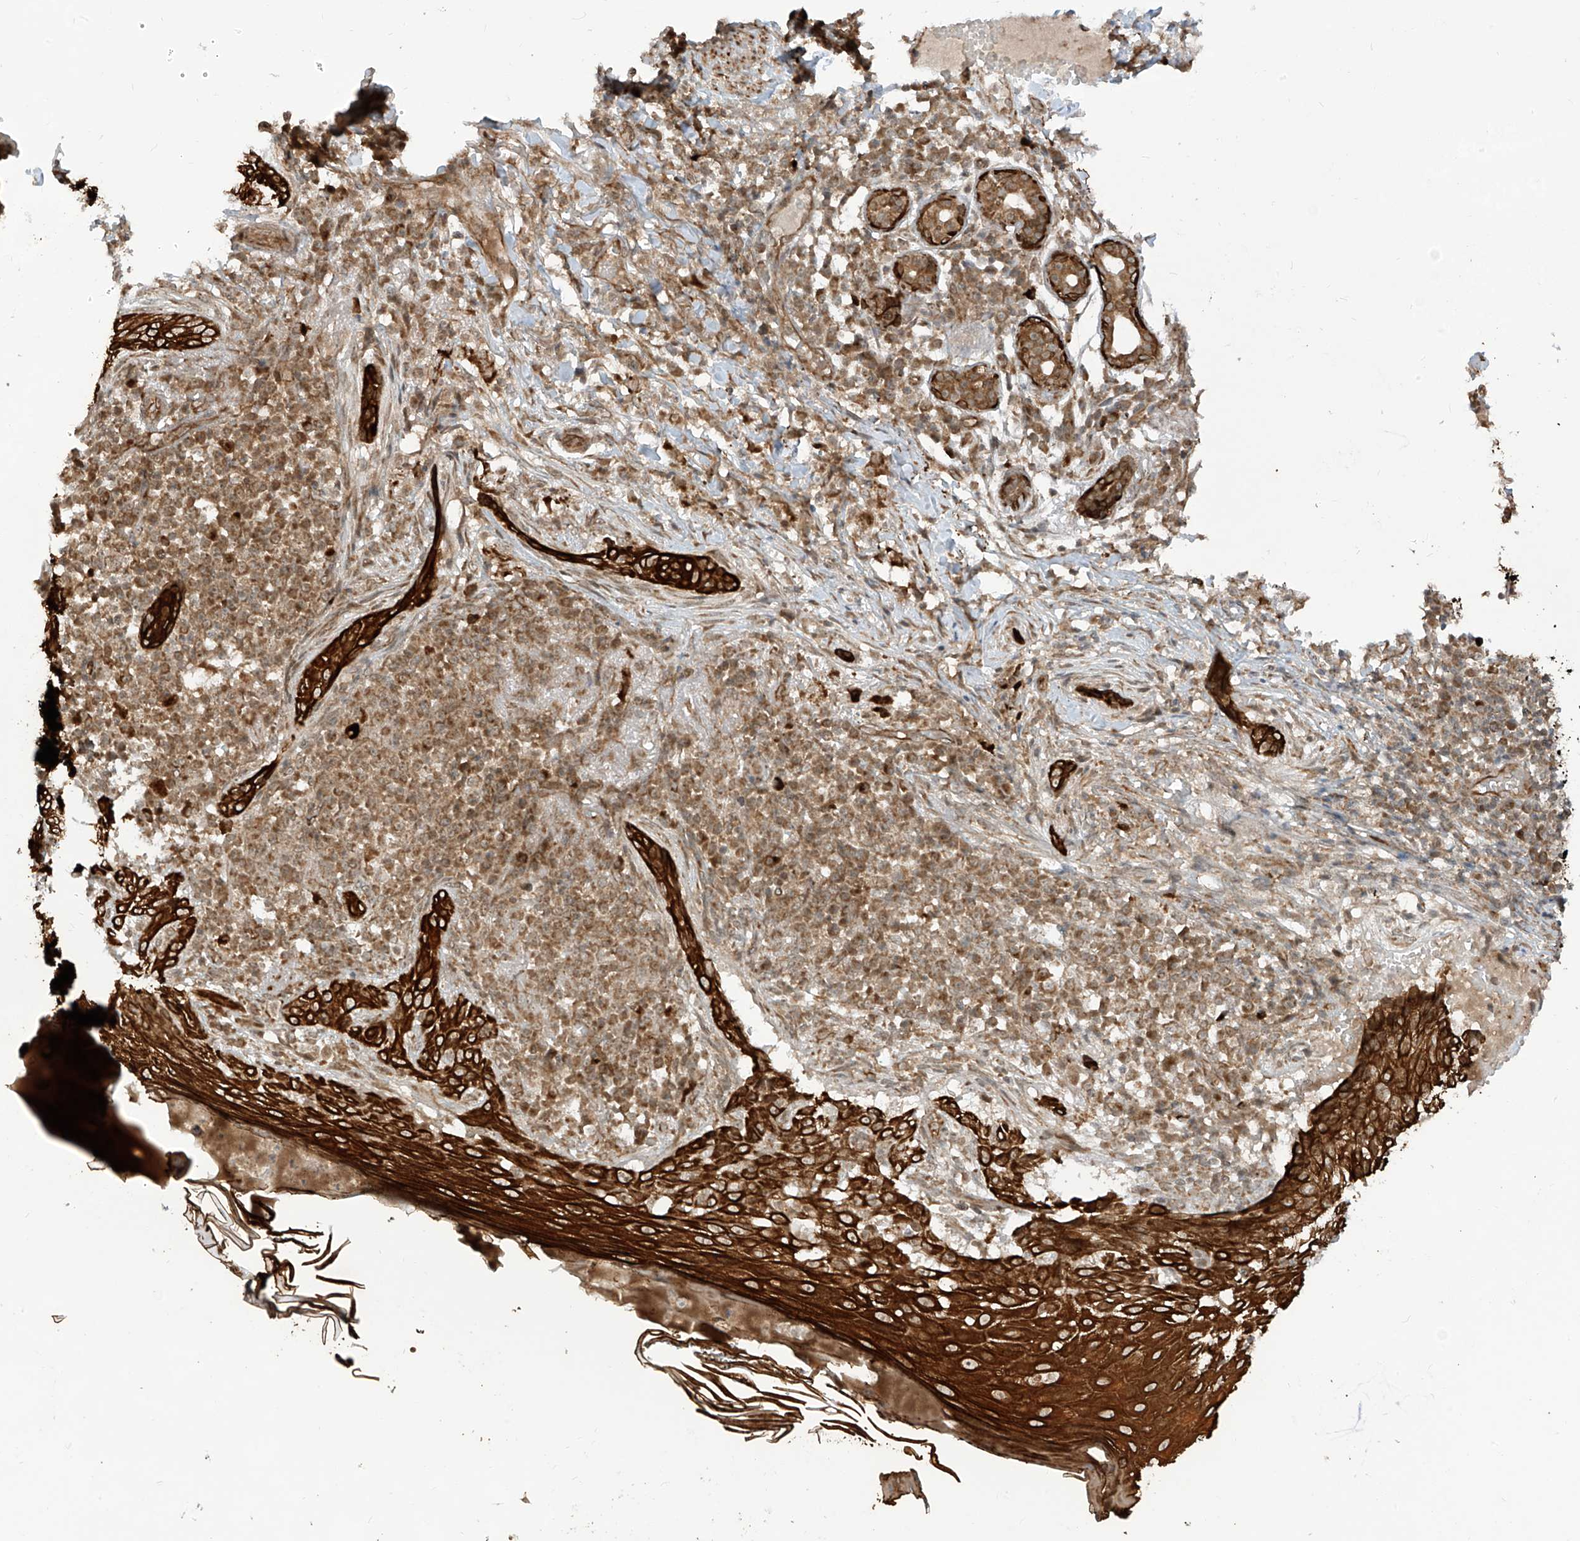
{"staining": {"intensity": "strong", "quantity": ">75%", "location": "cytoplasmic/membranous"}, "tissue": "skin cancer", "cell_type": "Tumor cells", "image_type": "cancer", "snomed": [{"axis": "morphology", "description": "Basal cell carcinoma"}, {"axis": "topography", "description": "Skin"}], "caption": "IHC (DAB (3,3'-diaminobenzidine)) staining of skin cancer (basal cell carcinoma) shows strong cytoplasmic/membranous protein expression in approximately >75% of tumor cells. The staining was performed using DAB (3,3'-diaminobenzidine) to visualize the protein expression in brown, while the nuclei were stained in blue with hematoxylin (Magnification: 20x).", "gene": "TRIM67", "patient": {"sex": "male", "age": 85}}